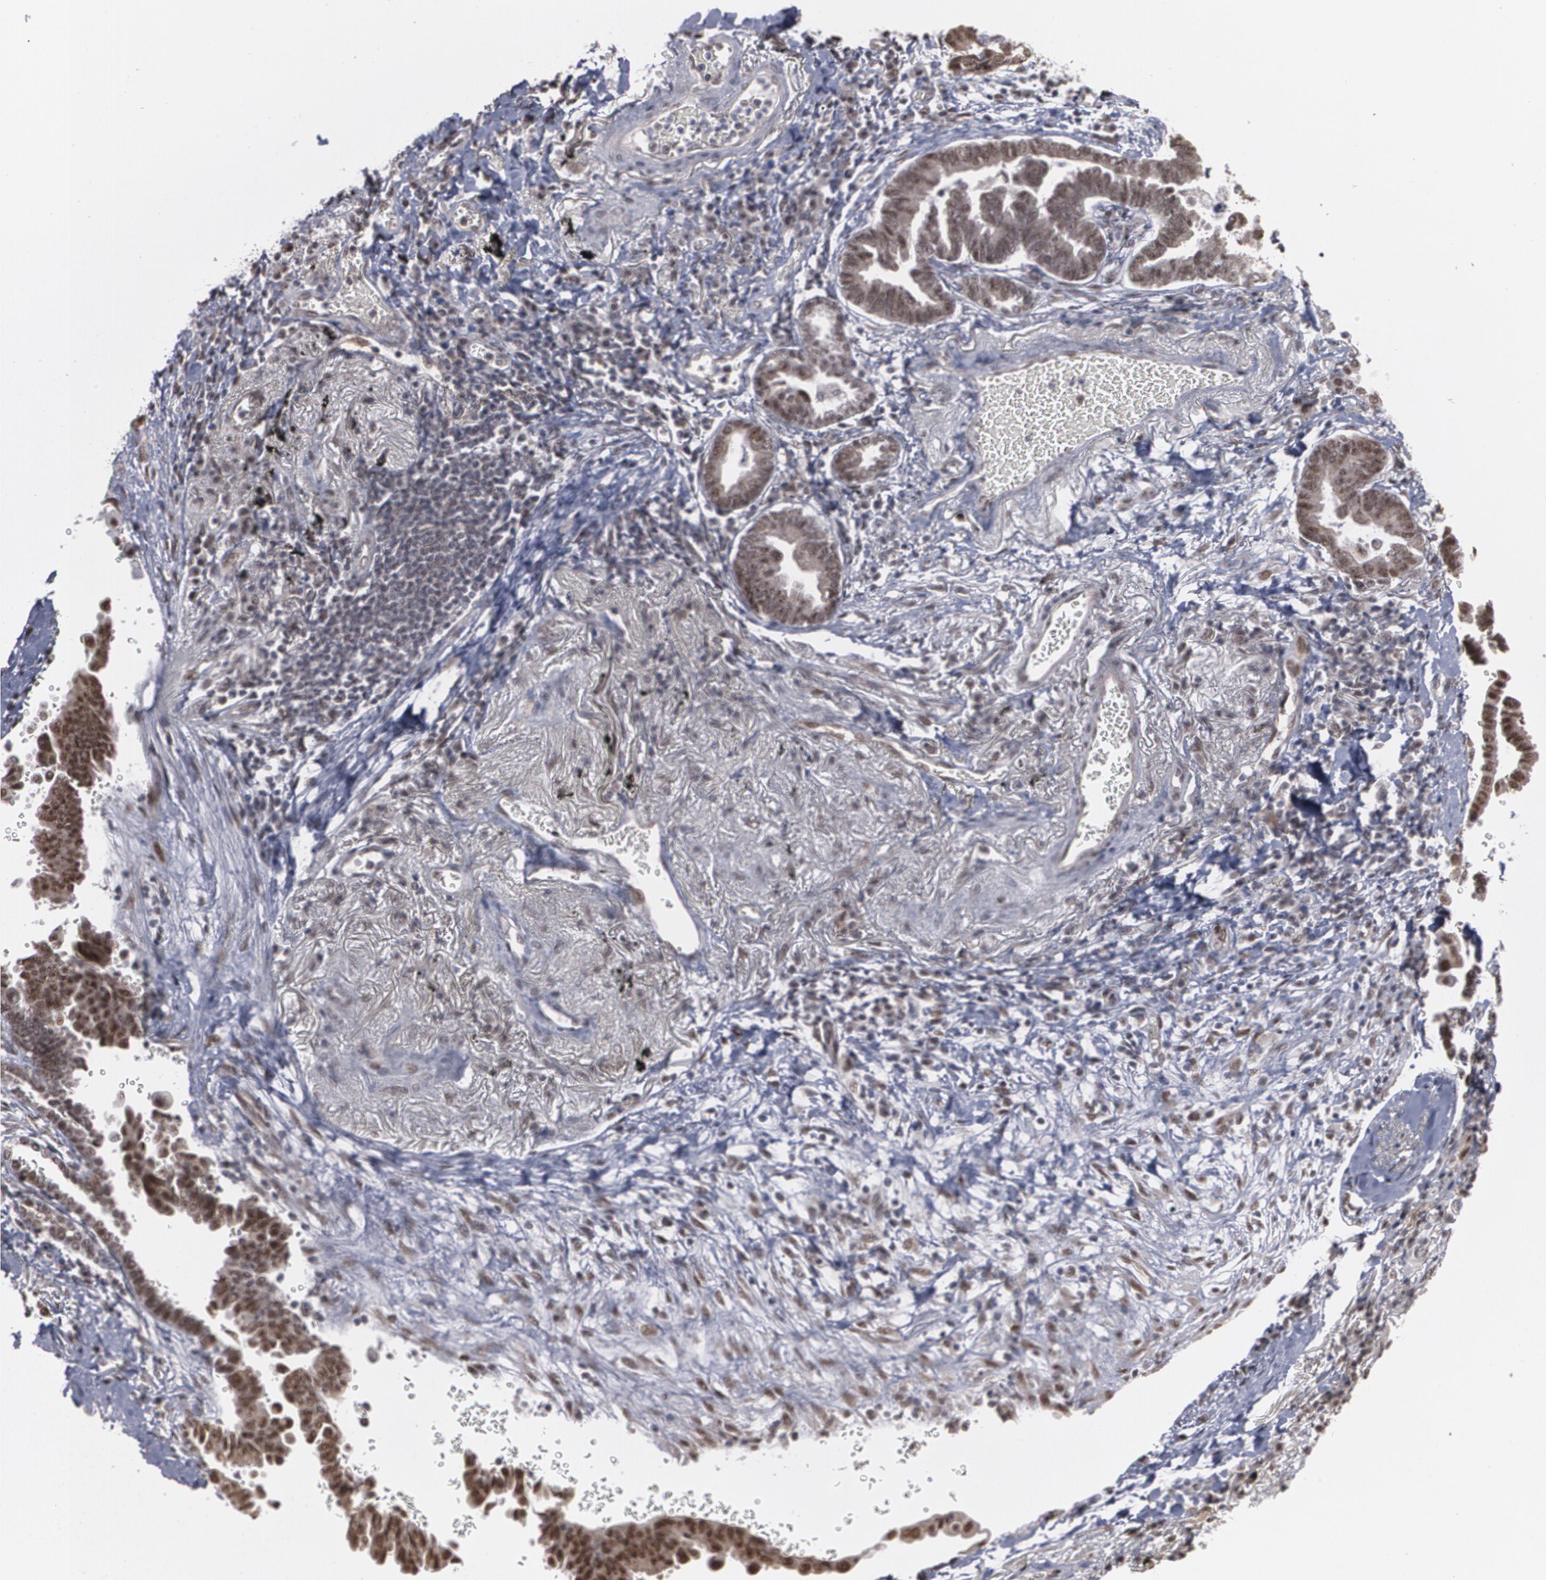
{"staining": {"intensity": "moderate", "quantity": ">75%", "location": "nuclear"}, "tissue": "lung cancer", "cell_type": "Tumor cells", "image_type": "cancer", "snomed": [{"axis": "morphology", "description": "Adenocarcinoma, NOS"}, {"axis": "topography", "description": "Lung"}], "caption": "A medium amount of moderate nuclear staining is present in approximately >75% of tumor cells in lung cancer (adenocarcinoma) tissue.", "gene": "ZNF75A", "patient": {"sex": "female", "age": 64}}